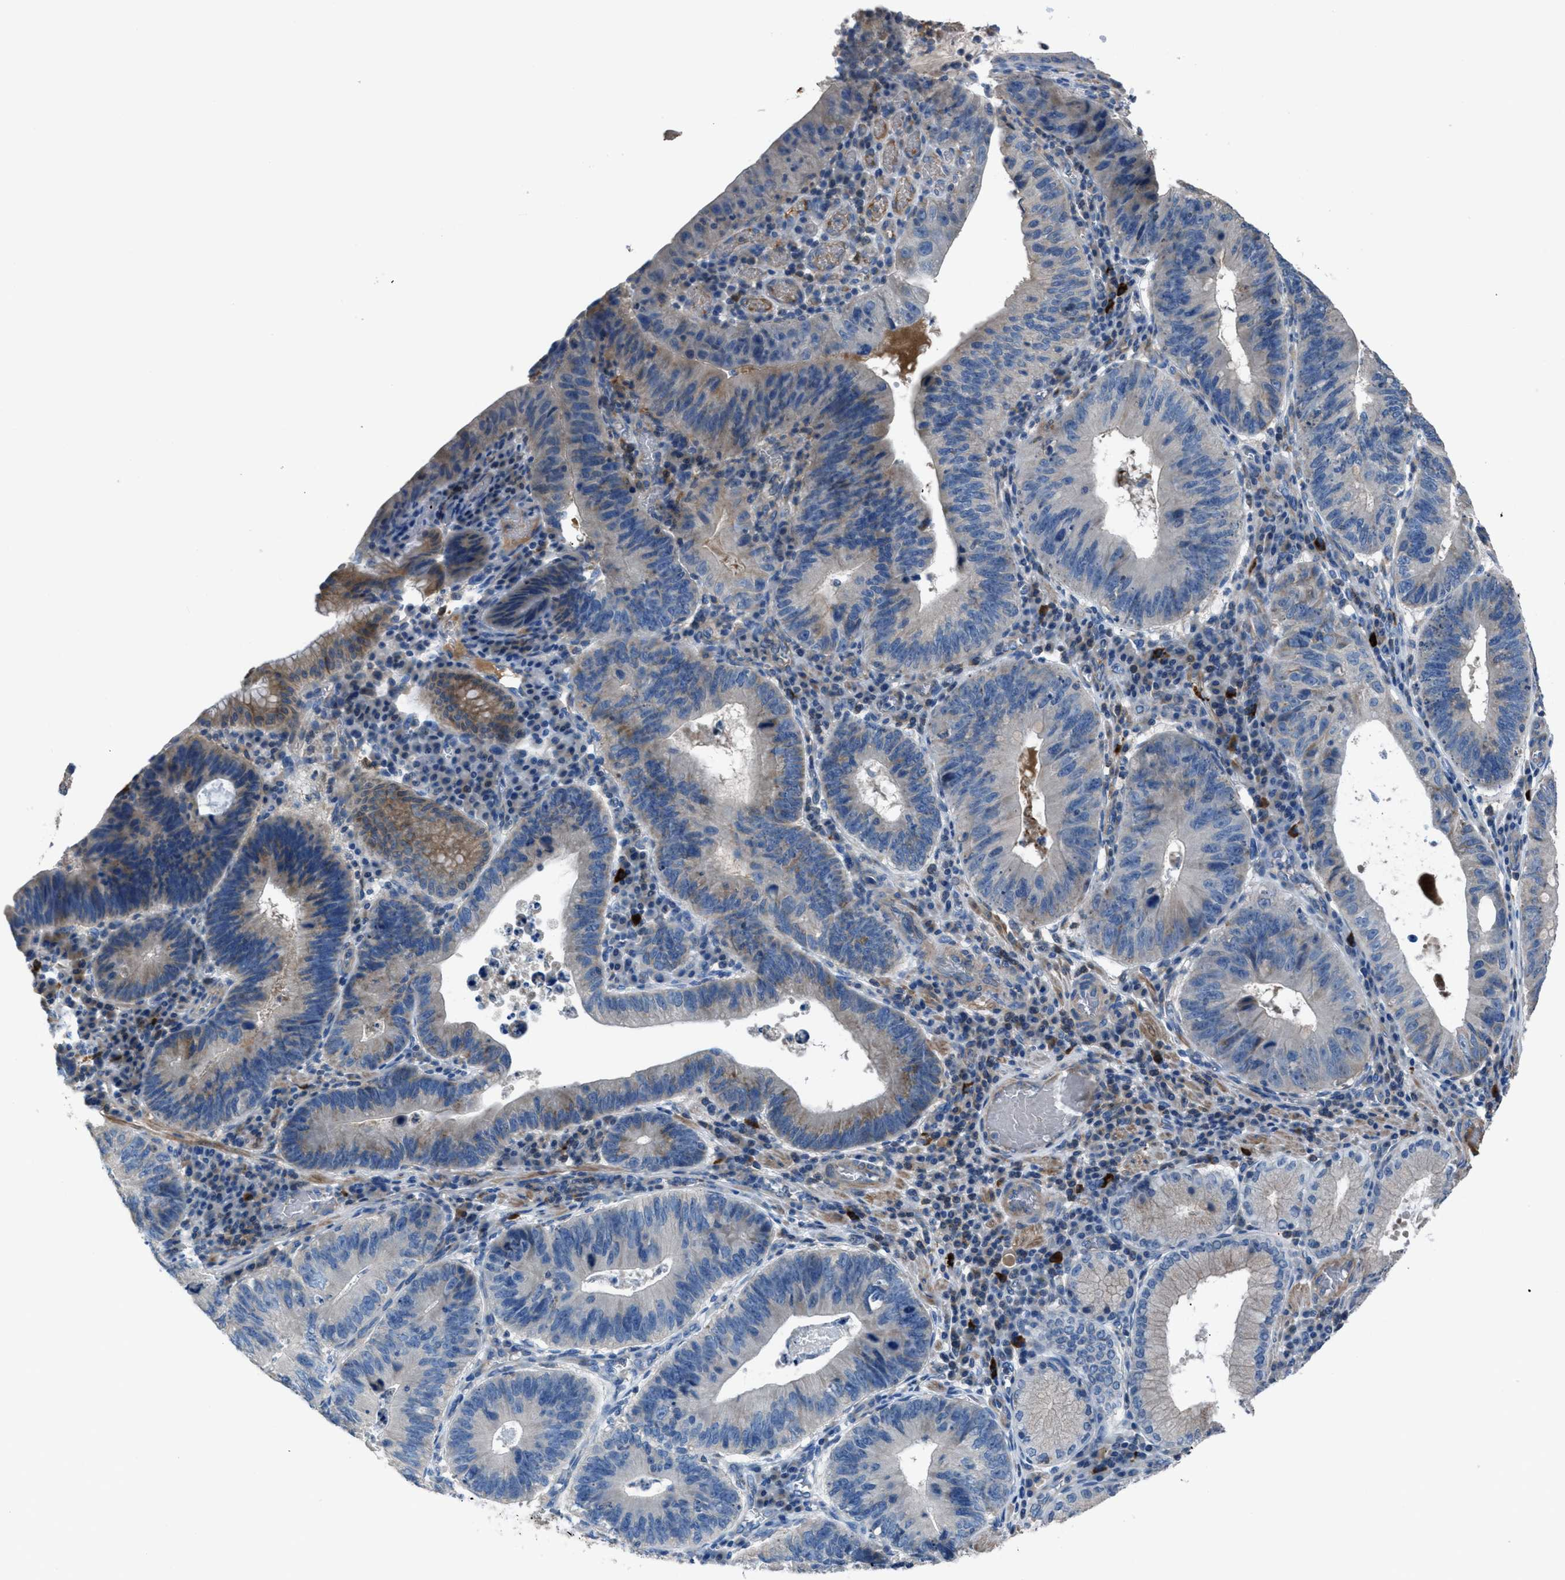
{"staining": {"intensity": "moderate", "quantity": "25%-75%", "location": "cytoplasmic/membranous"}, "tissue": "stomach cancer", "cell_type": "Tumor cells", "image_type": "cancer", "snomed": [{"axis": "morphology", "description": "Adenocarcinoma, NOS"}, {"axis": "topography", "description": "Stomach"}], "caption": "A brown stain labels moderate cytoplasmic/membranous positivity of a protein in stomach cancer tumor cells.", "gene": "SGCZ", "patient": {"sex": "male", "age": 59}}